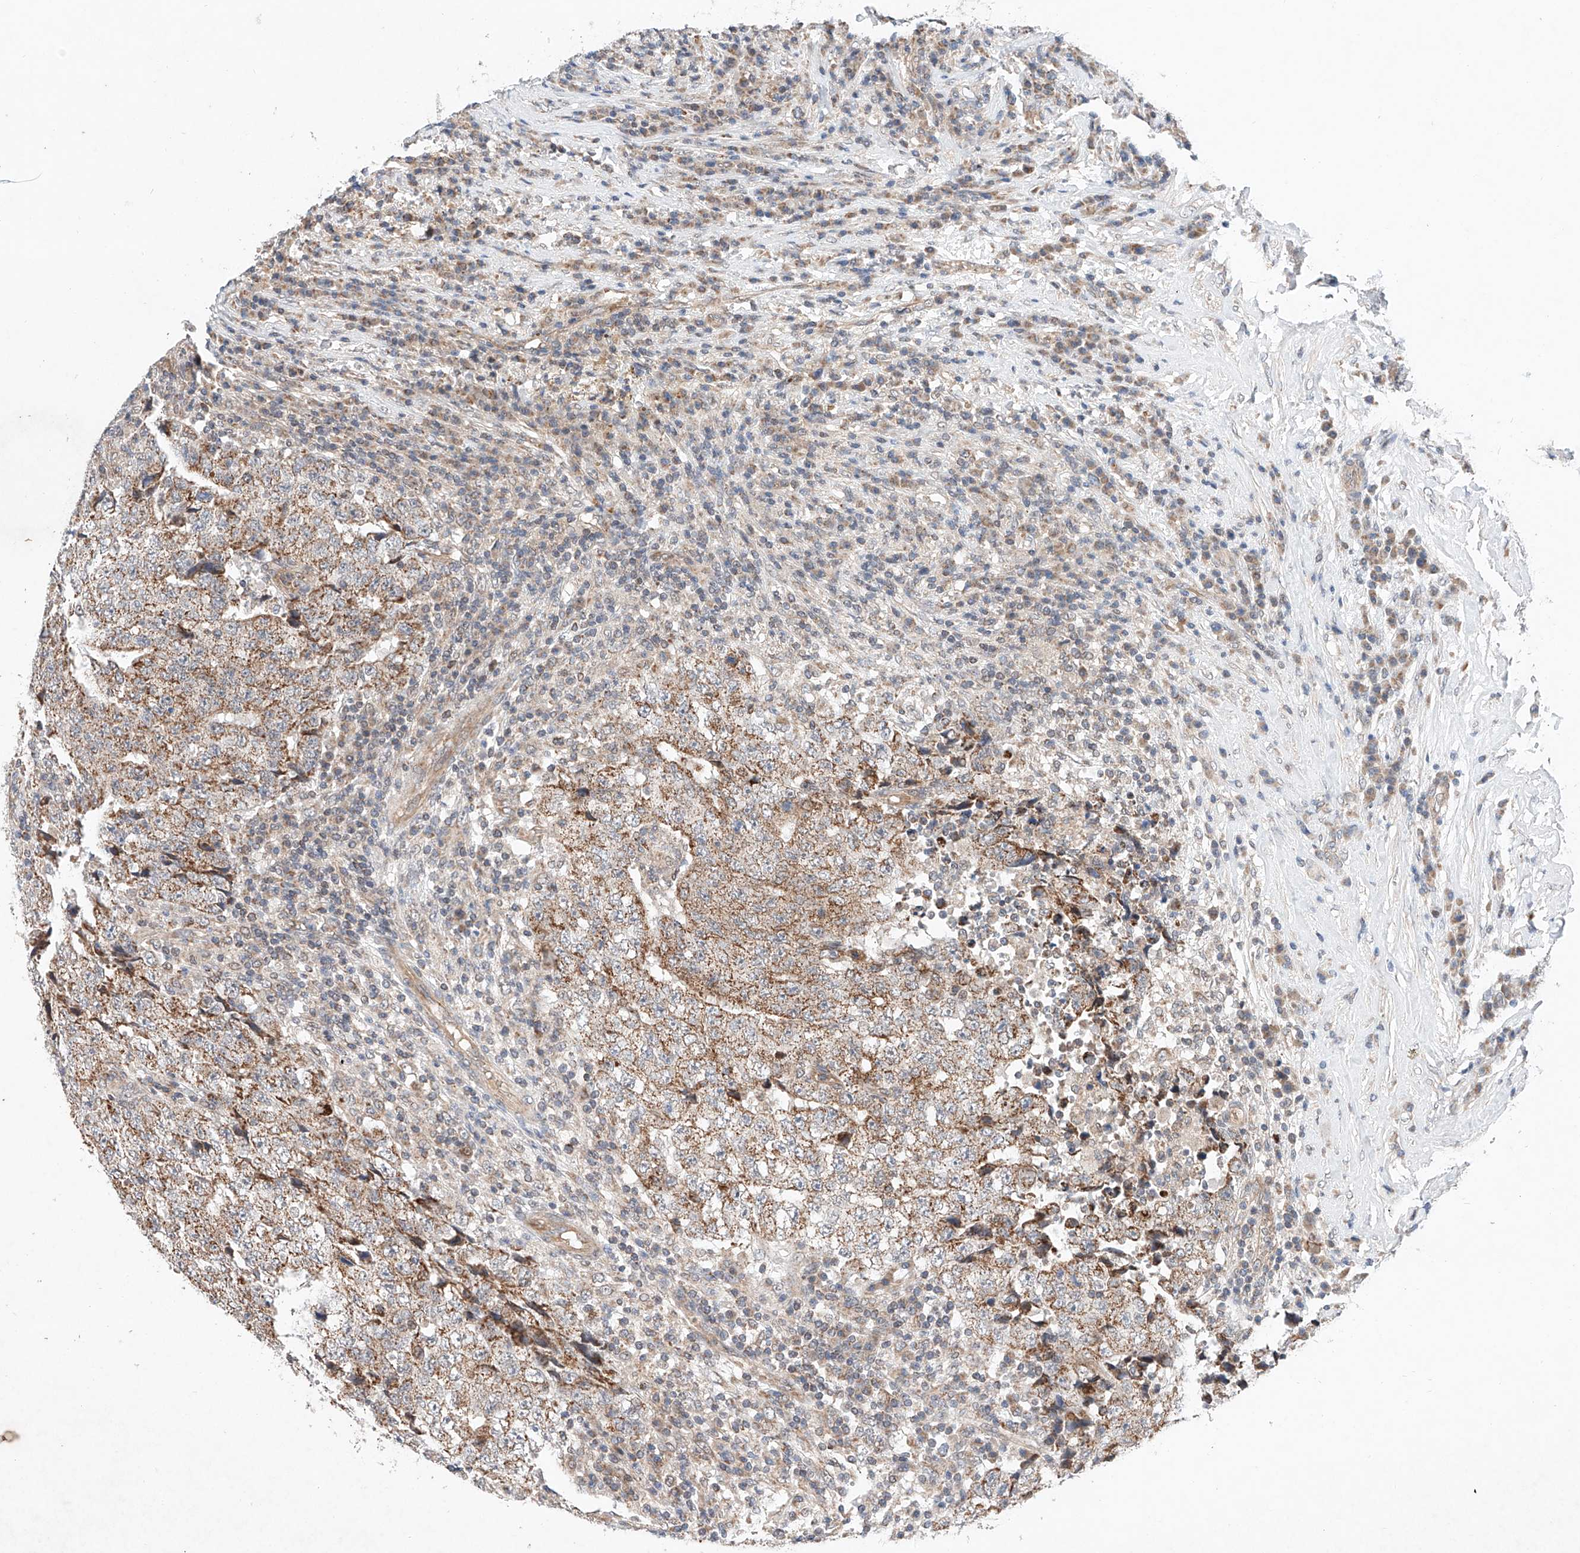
{"staining": {"intensity": "moderate", "quantity": ">75%", "location": "cytoplasmic/membranous"}, "tissue": "testis cancer", "cell_type": "Tumor cells", "image_type": "cancer", "snomed": [{"axis": "morphology", "description": "Necrosis, NOS"}, {"axis": "morphology", "description": "Carcinoma, Embryonal, NOS"}, {"axis": "topography", "description": "Testis"}], "caption": "Human testis cancer stained with a brown dye demonstrates moderate cytoplasmic/membranous positive expression in approximately >75% of tumor cells.", "gene": "FASTK", "patient": {"sex": "male", "age": 19}}